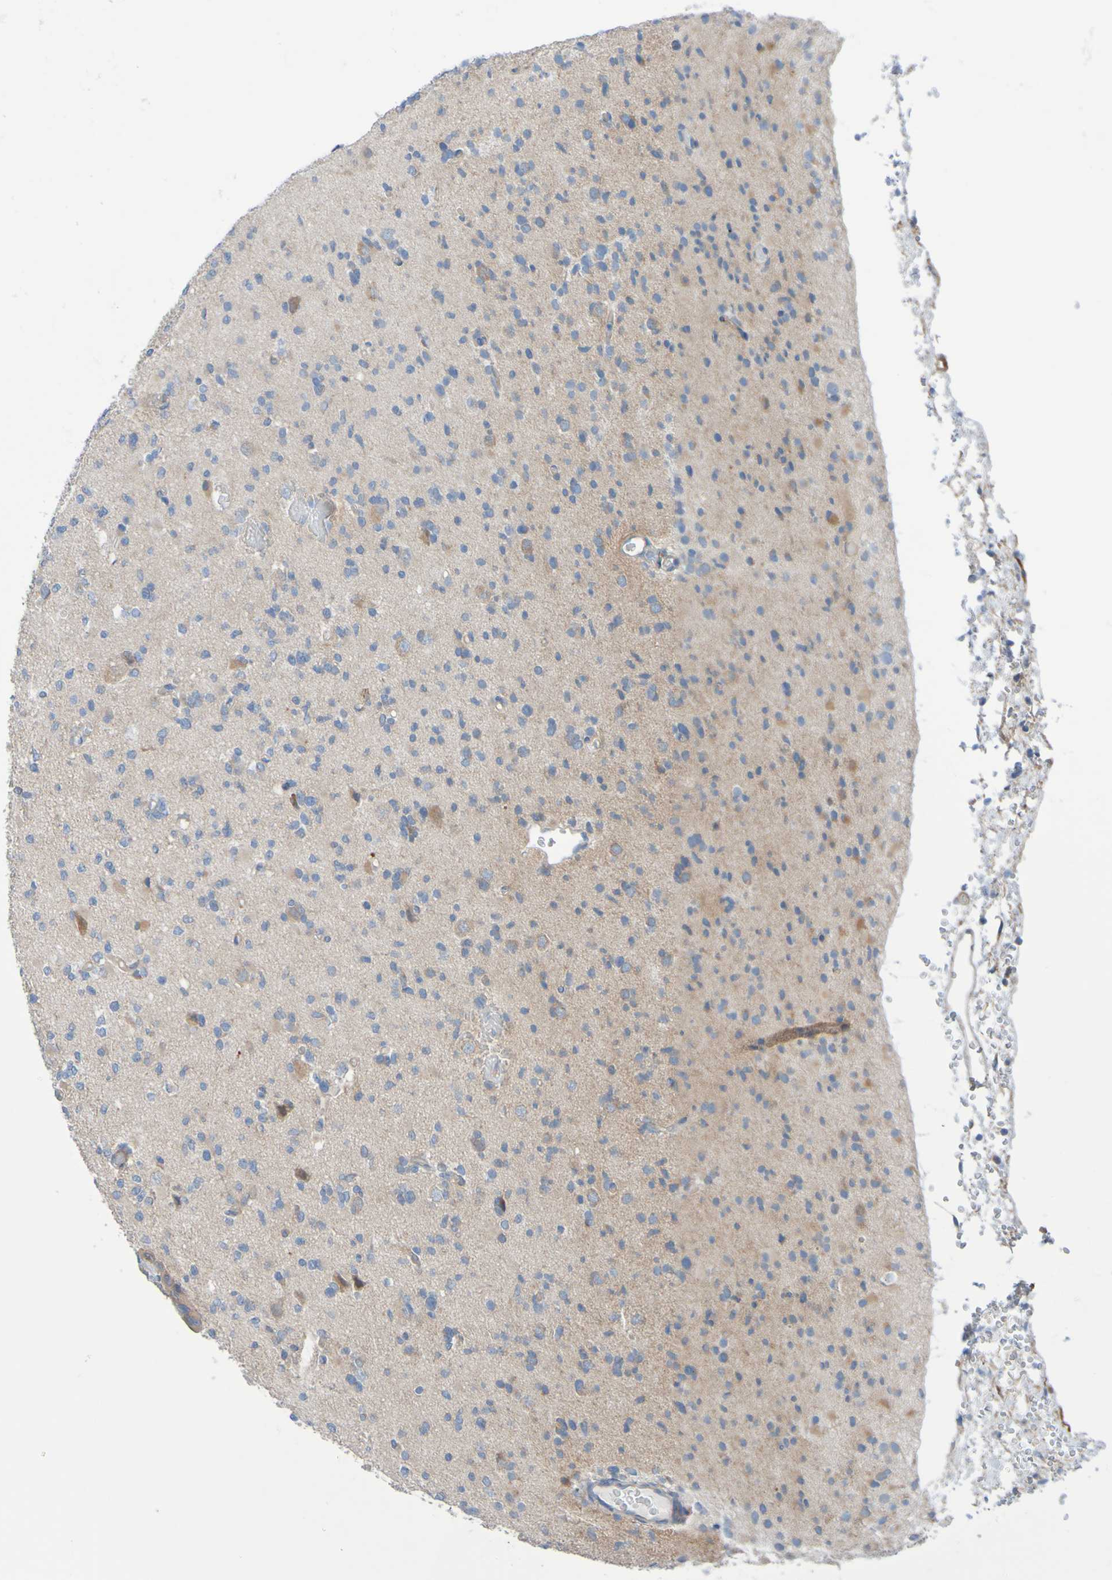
{"staining": {"intensity": "weak", "quantity": "<25%", "location": "cytoplasmic/membranous"}, "tissue": "glioma", "cell_type": "Tumor cells", "image_type": "cancer", "snomed": [{"axis": "morphology", "description": "Glioma, malignant, Low grade"}, {"axis": "topography", "description": "Brain"}], "caption": "Protein analysis of low-grade glioma (malignant) exhibits no significant positivity in tumor cells. (Stains: DAB (3,3'-diaminobenzidine) IHC with hematoxylin counter stain, Microscopy: brightfield microscopy at high magnification).", "gene": "NPRL3", "patient": {"sex": "female", "age": 22}}